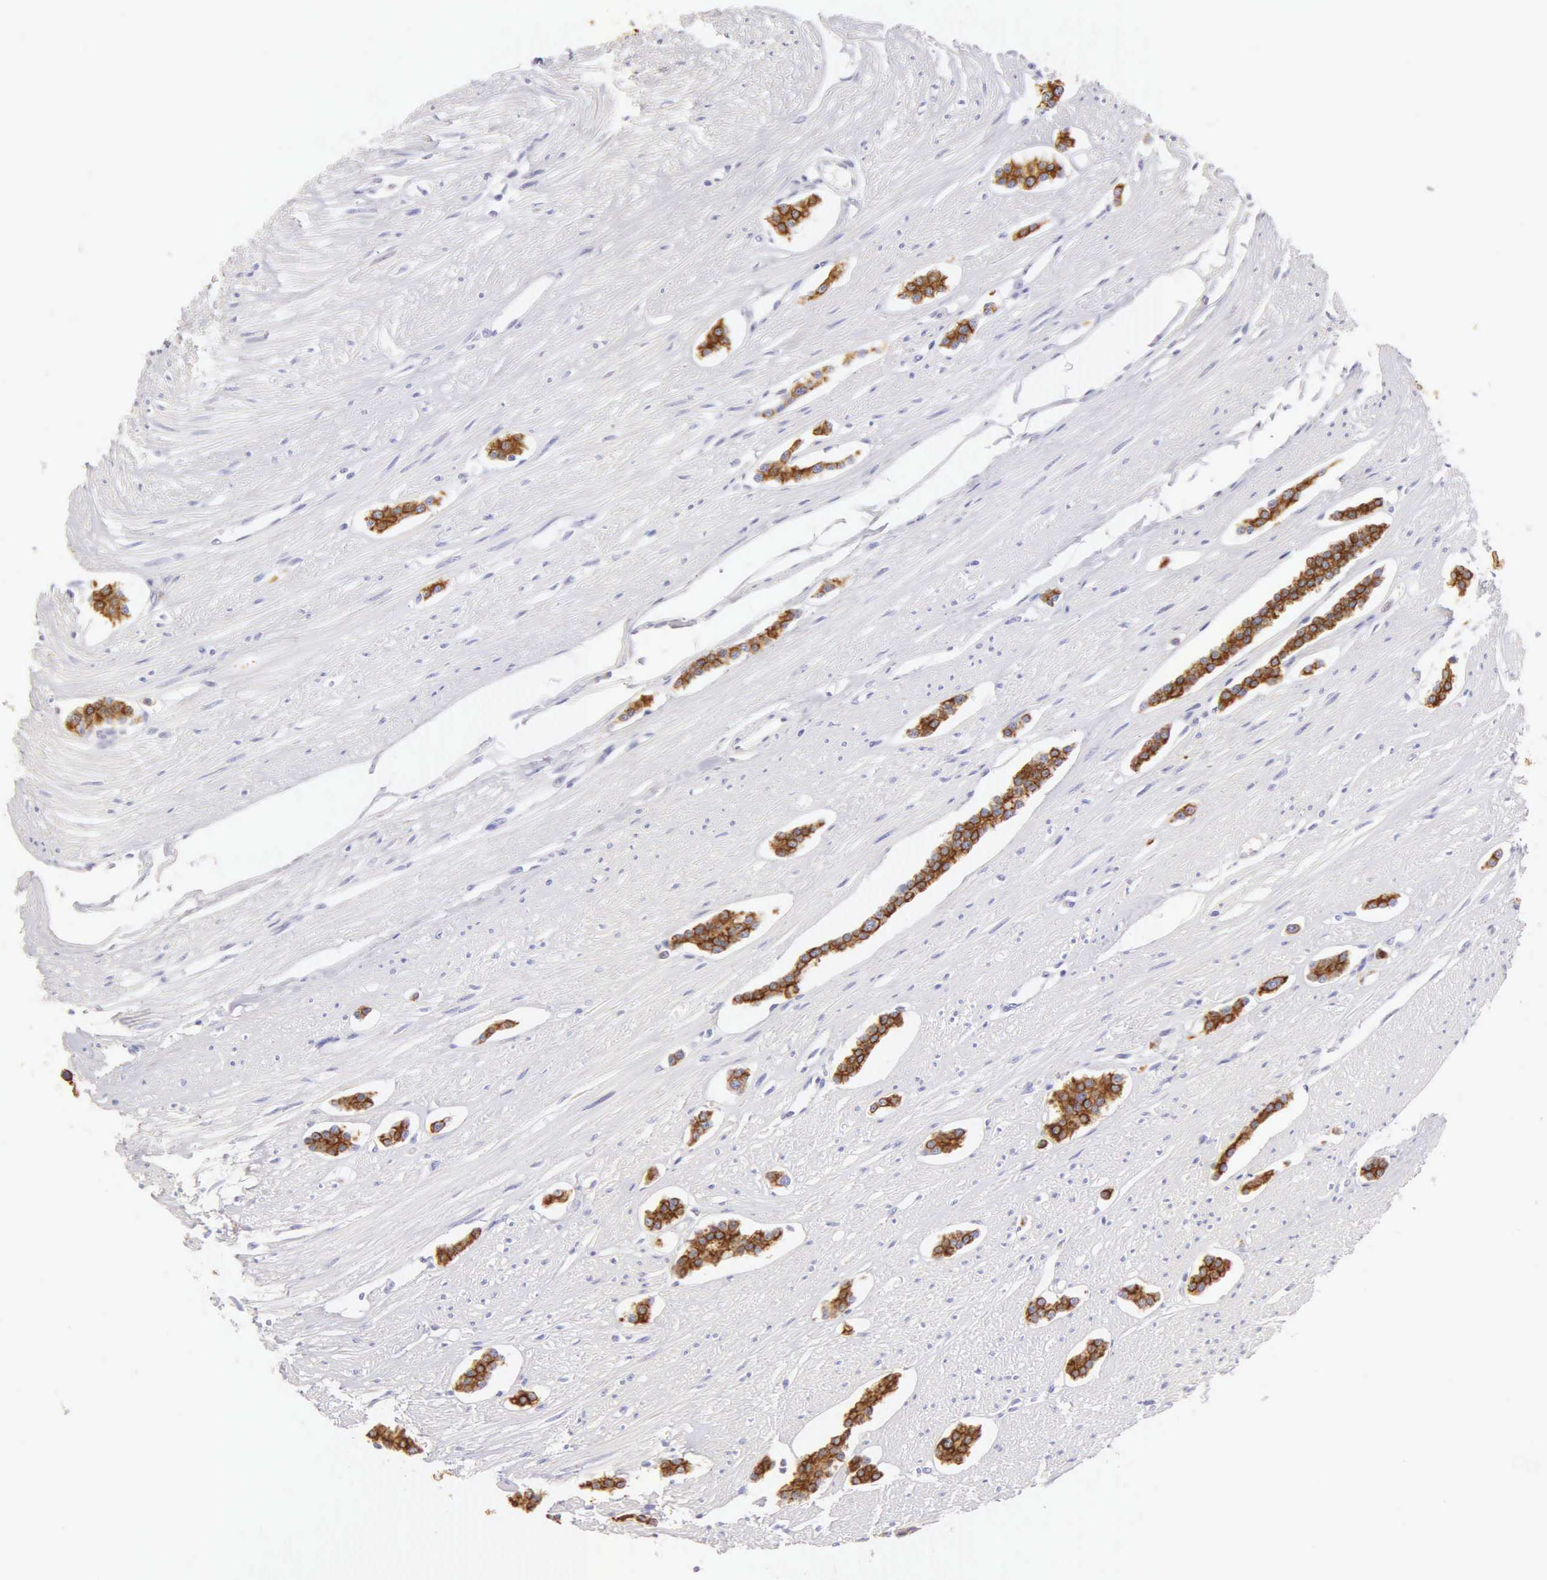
{"staining": {"intensity": "moderate", "quantity": ">75%", "location": "cytoplasmic/membranous"}, "tissue": "carcinoid", "cell_type": "Tumor cells", "image_type": "cancer", "snomed": [{"axis": "morphology", "description": "Carcinoid, malignant, NOS"}, {"axis": "topography", "description": "Small intestine"}], "caption": "Malignant carcinoid was stained to show a protein in brown. There is medium levels of moderate cytoplasmic/membranous staining in approximately >75% of tumor cells.", "gene": "KRT17", "patient": {"sex": "male", "age": 60}}